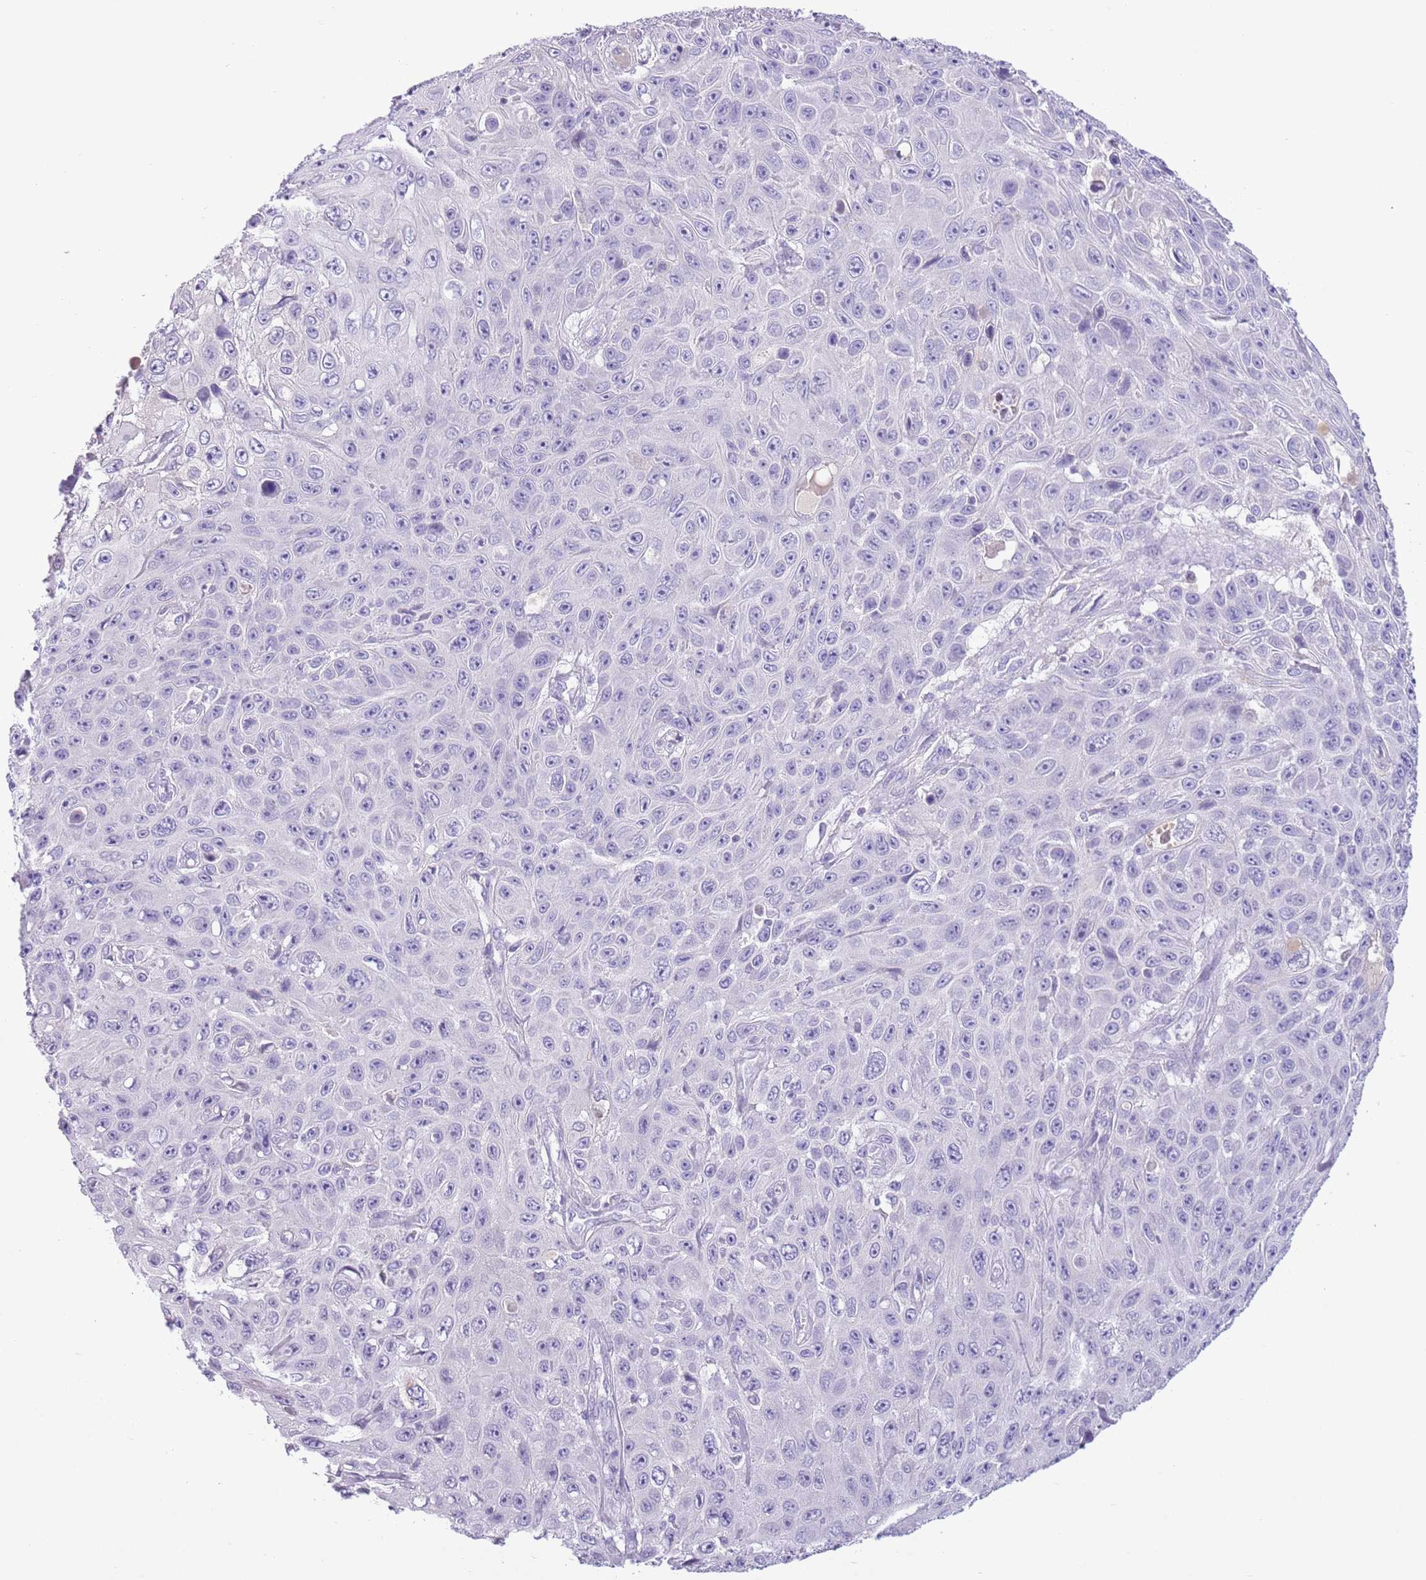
{"staining": {"intensity": "negative", "quantity": "none", "location": "none"}, "tissue": "skin cancer", "cell_type": "Tumor cells", "image_type": "cancer", "snomed": [{"axis": "morphology", "description": "Squamous cell carcinoma, NOS"}, {"axis": "topography", "description": "Skin"}], "caption": "This is an immunohistochemistry (IHC) histopathology image of human skin cancer. There is no expression in tumor cells.", "gene": "TOX2", "patient": {"sex": "male", "age": 82}}